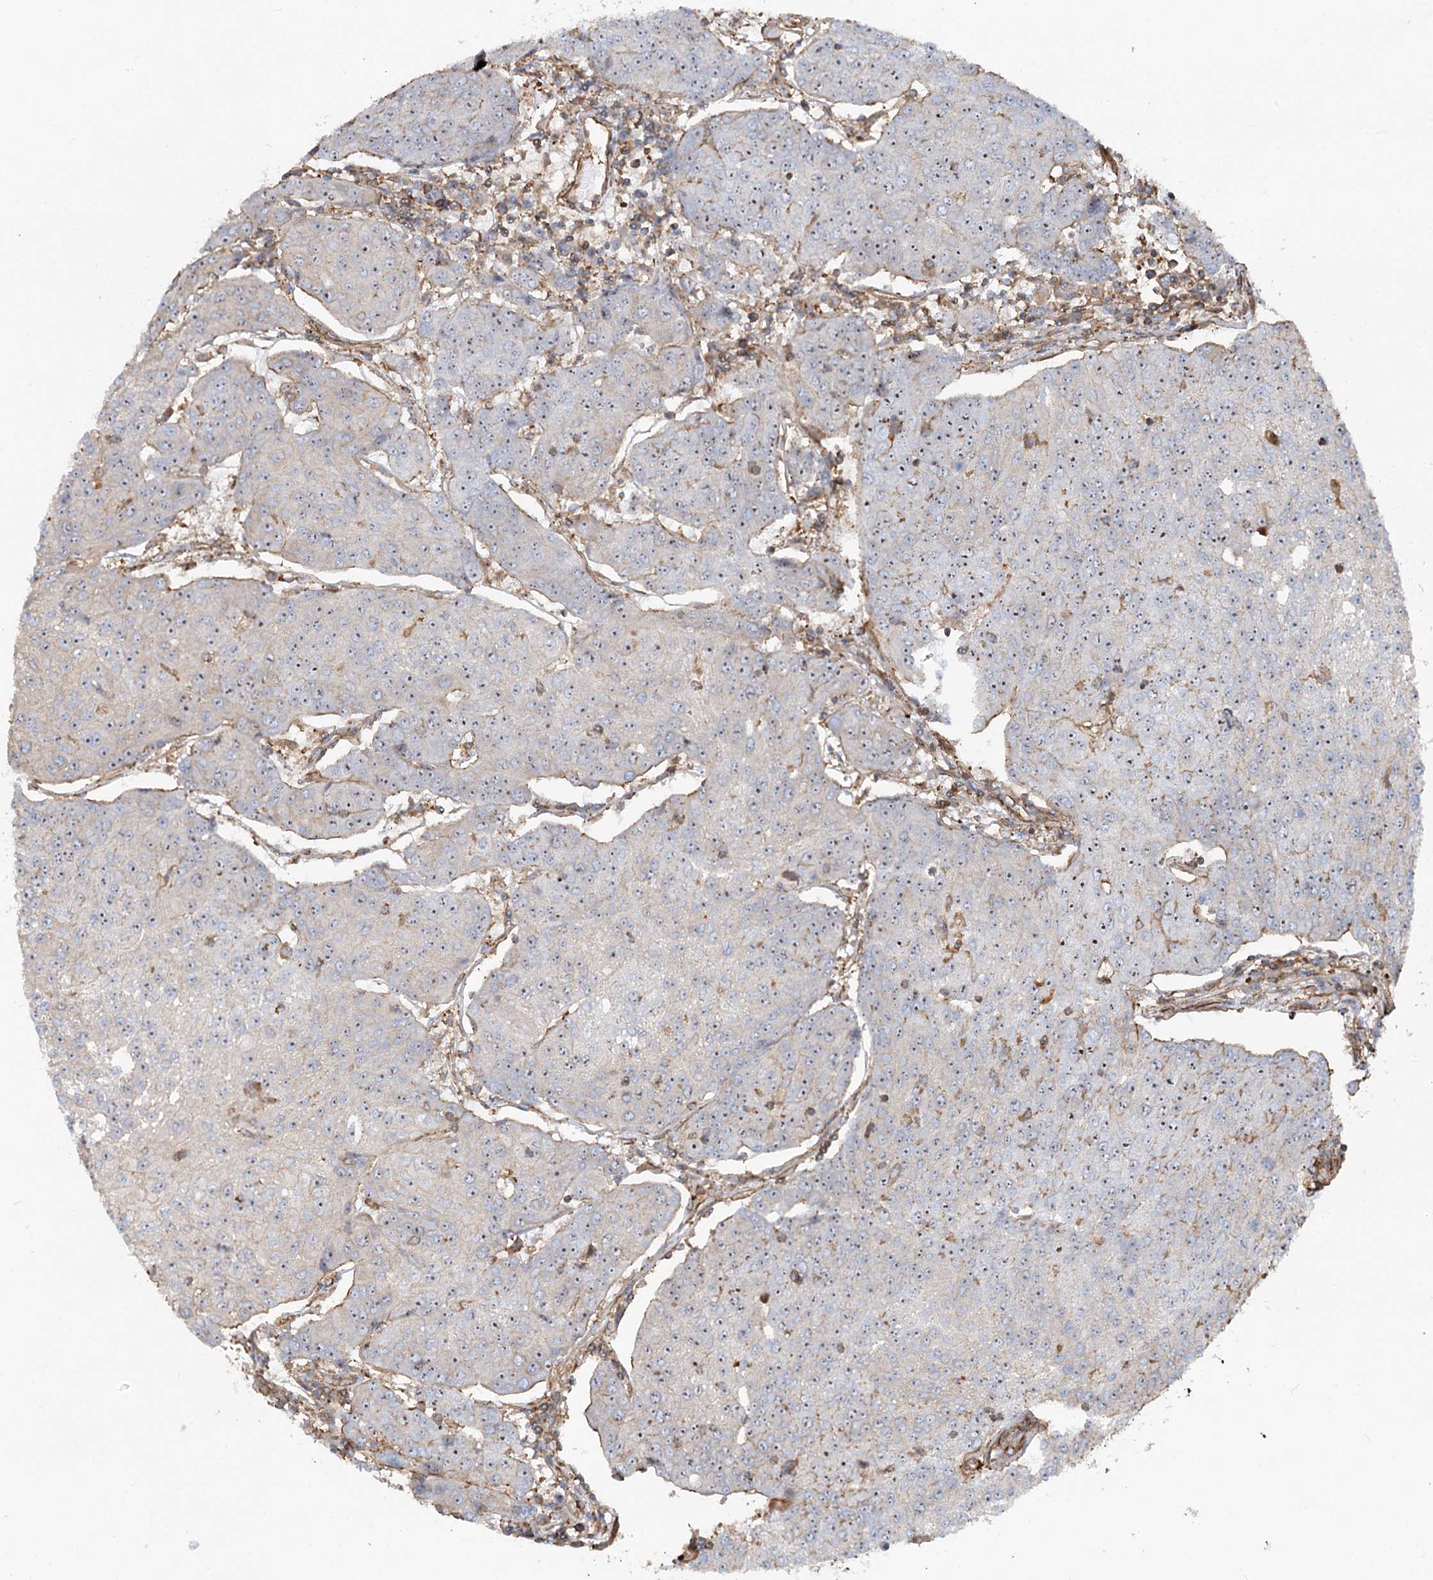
{"staining": {"intensity": "weak", "quantity": "<25%", "location": "nuclear"}, "tissue": "urothelial cancer", "cell_type": "Tumor cells", "image_type": "cancer", "snomed": [{"axis": "morphology", "description": "Urothelial carcinoma, High grade"}, {"axis": "topography", "description": "Urinary bladder"}], "caption": "A micrograph of human urothelial cancer is negative for staining in tumor cells.", "gene": "WDR36", "patient": {"sex": "female", "age": 85}}